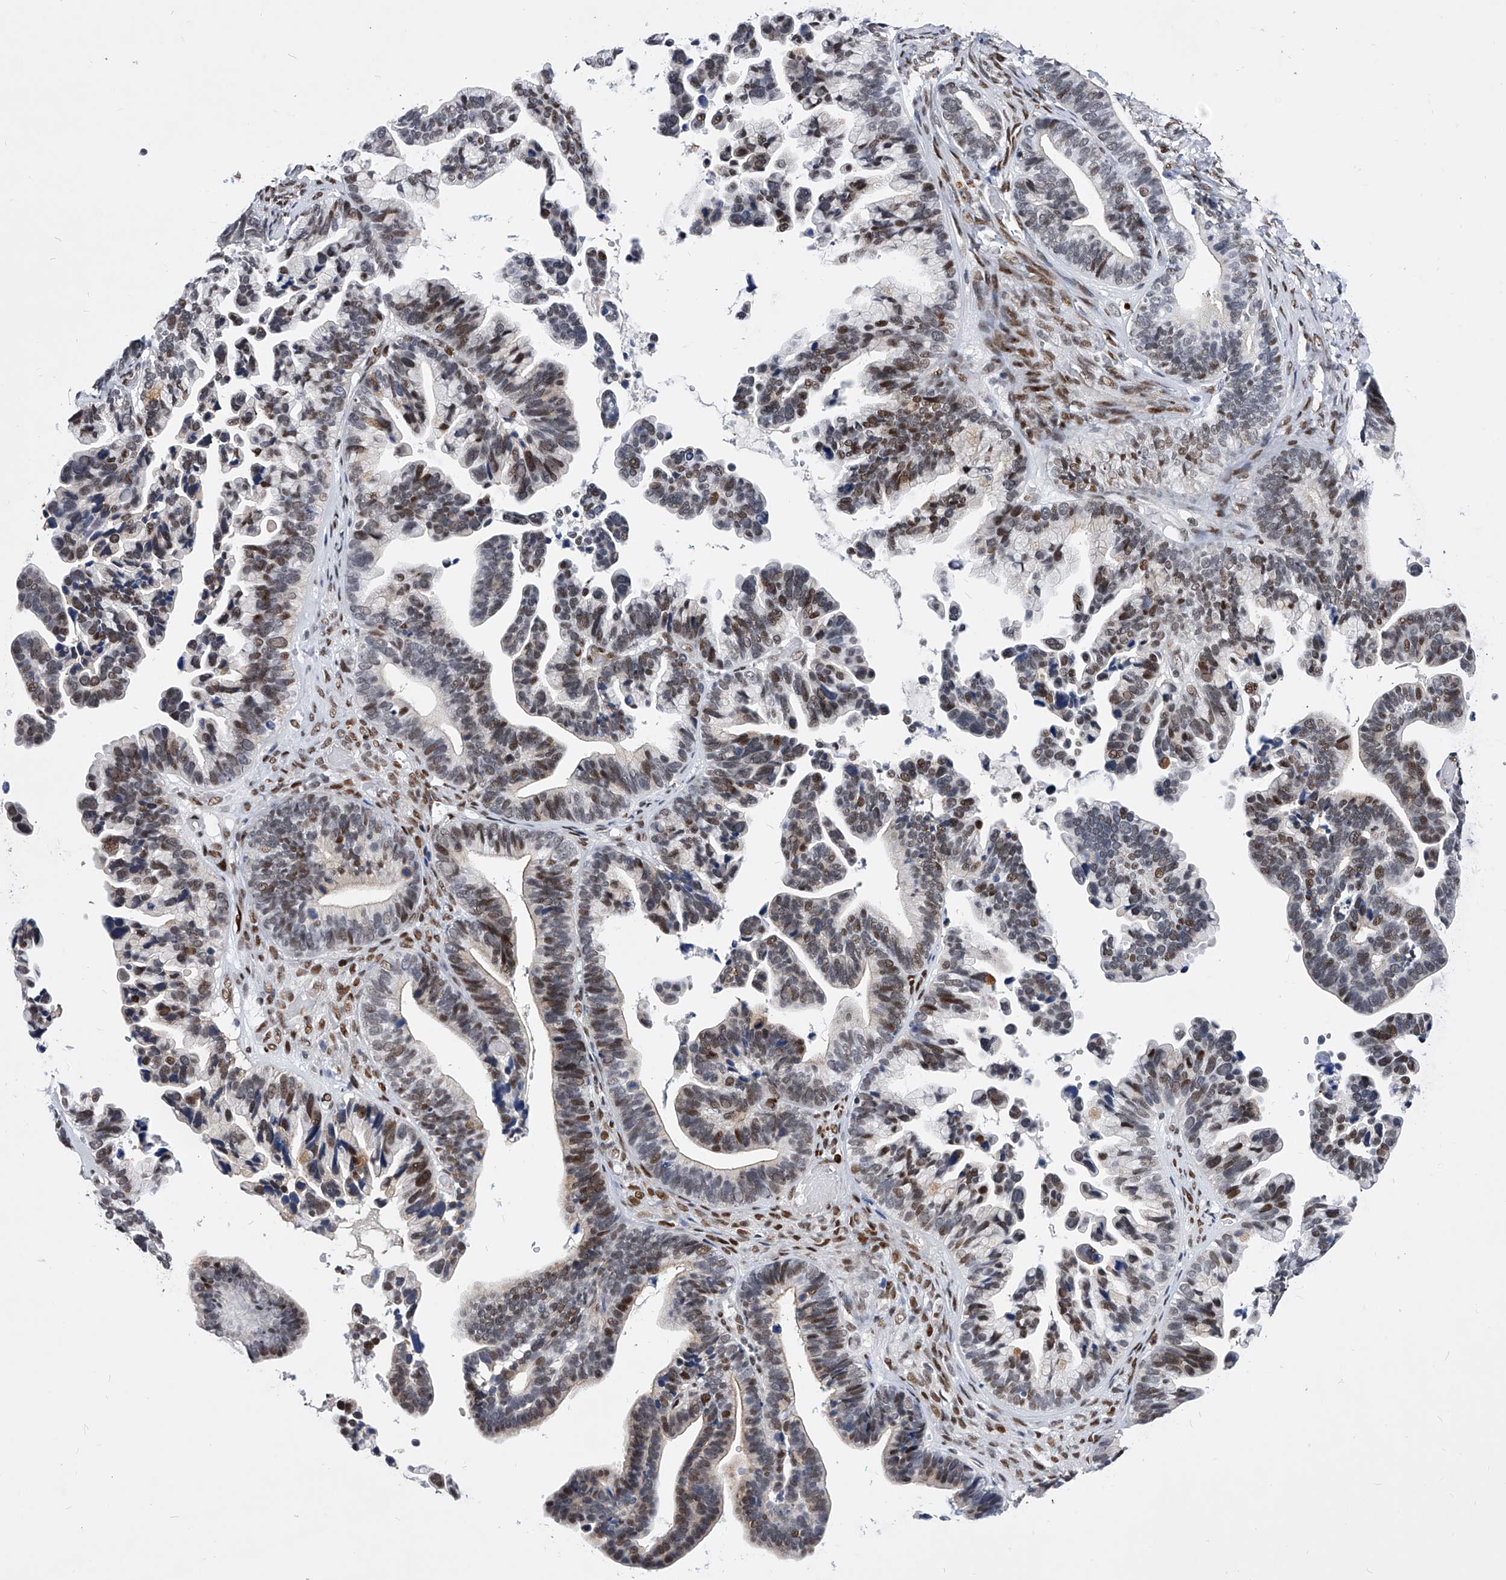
{"staining": {"intensity": "moderate", "quantity": "25%-75%", "location": "nuclear"}, "tissue": "ovarian cancer", "cell_type": "Tumor cells", "image_type": "cancer", "snomed": [{"axis": "morphology", "description": "Cystadenocarcinoma, serous, NOS"}, {"axis": "topography", "description": "Ovary"}], "caption": "Serous cystadenocarcinoma (ovarian) stained with a protein marker reveals moderate staining in tumor cells.", "gene": "TESK2", "patient": {"sex": "female", "age": 56}}